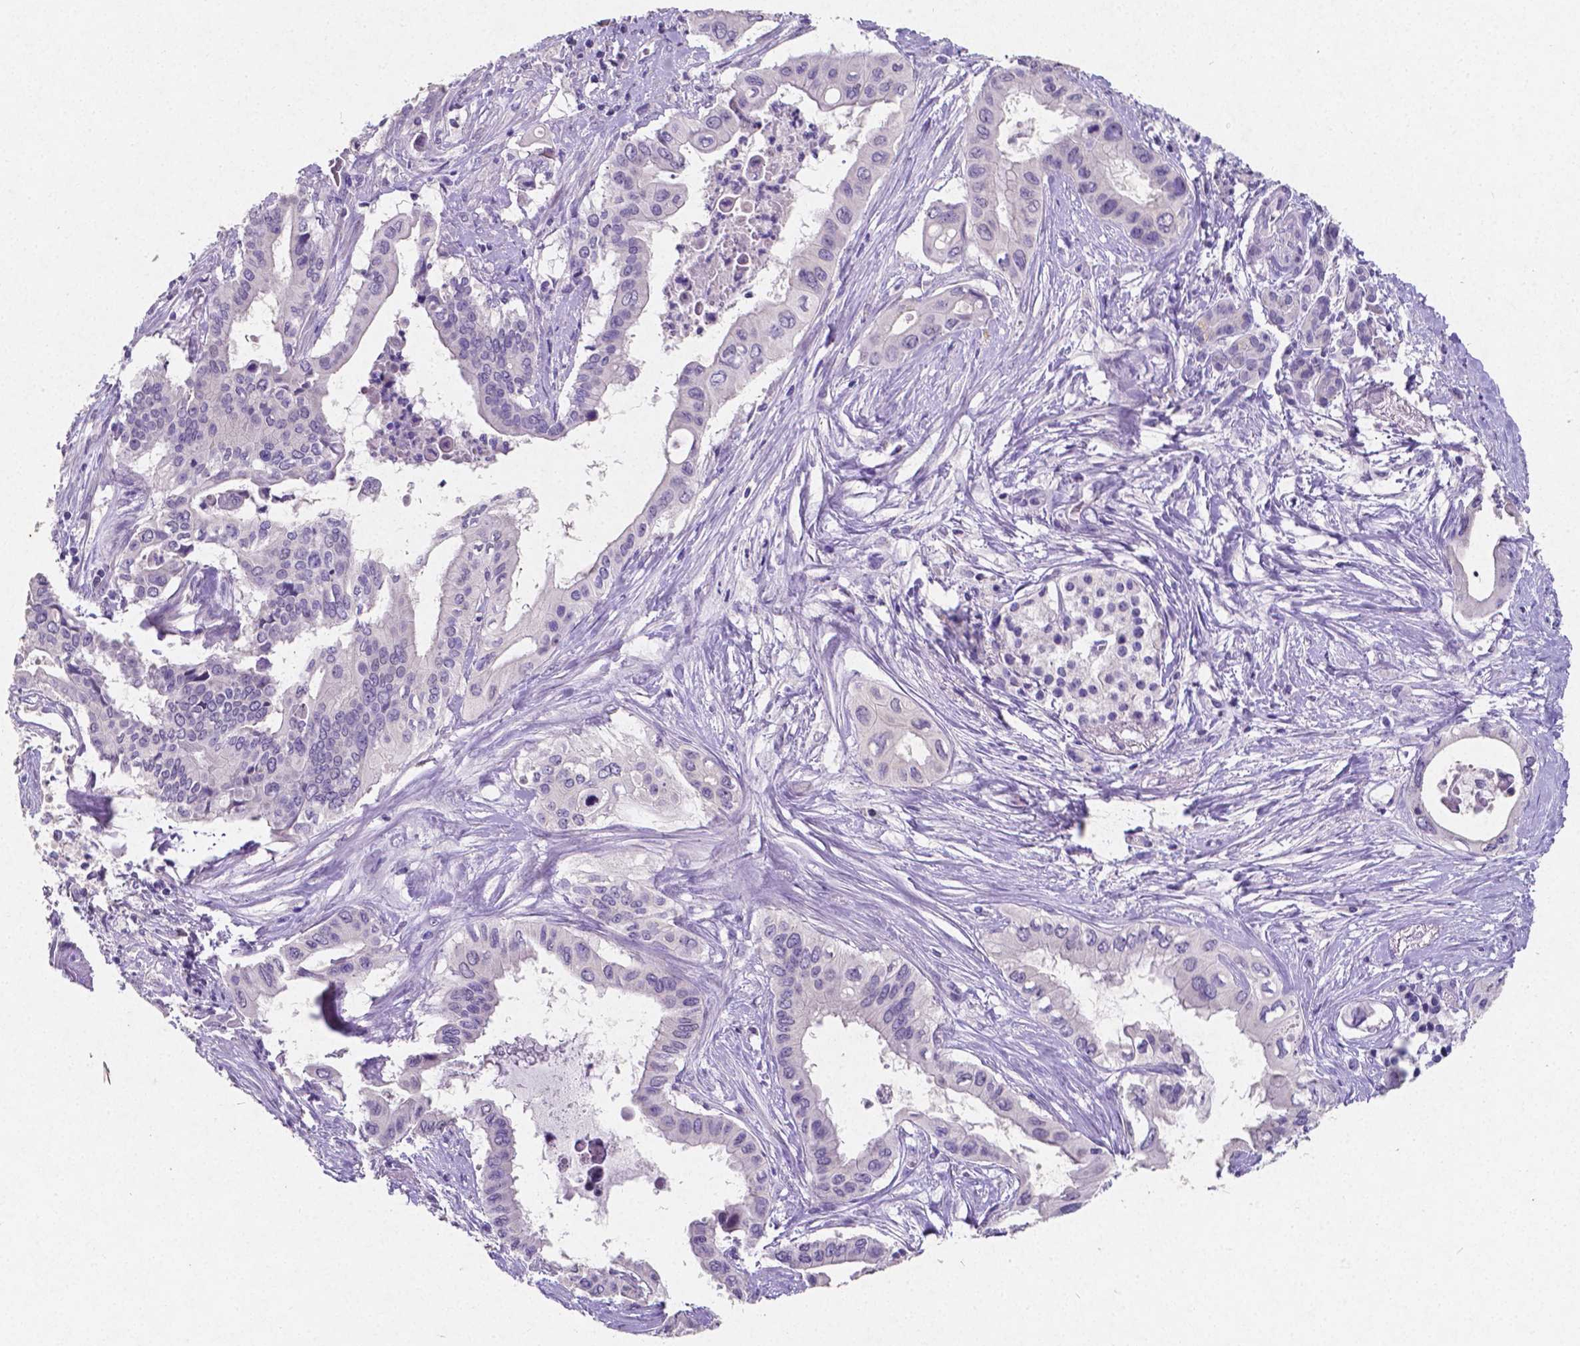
{"staining": {"intensity": "negative", "quantity": "none", "location": "none"}, "tissue": "pancreatic cancer", "cell_type": "Tumor cells", "image_type": "cancer", "snomed": [{"axis": "morphology", "description": "Adenocarcinoma, NOS"}, {"axis": "topography", "description": "Pancreas"}], "caption": "Immunohistochemistry photomicrograph of human adenocarcinoma (pancreatic) stained for a protein (brown), which reveals no staining in tumor cells.", "gene": "SATB2", "patient": {"sex": "female", "age": 77}}